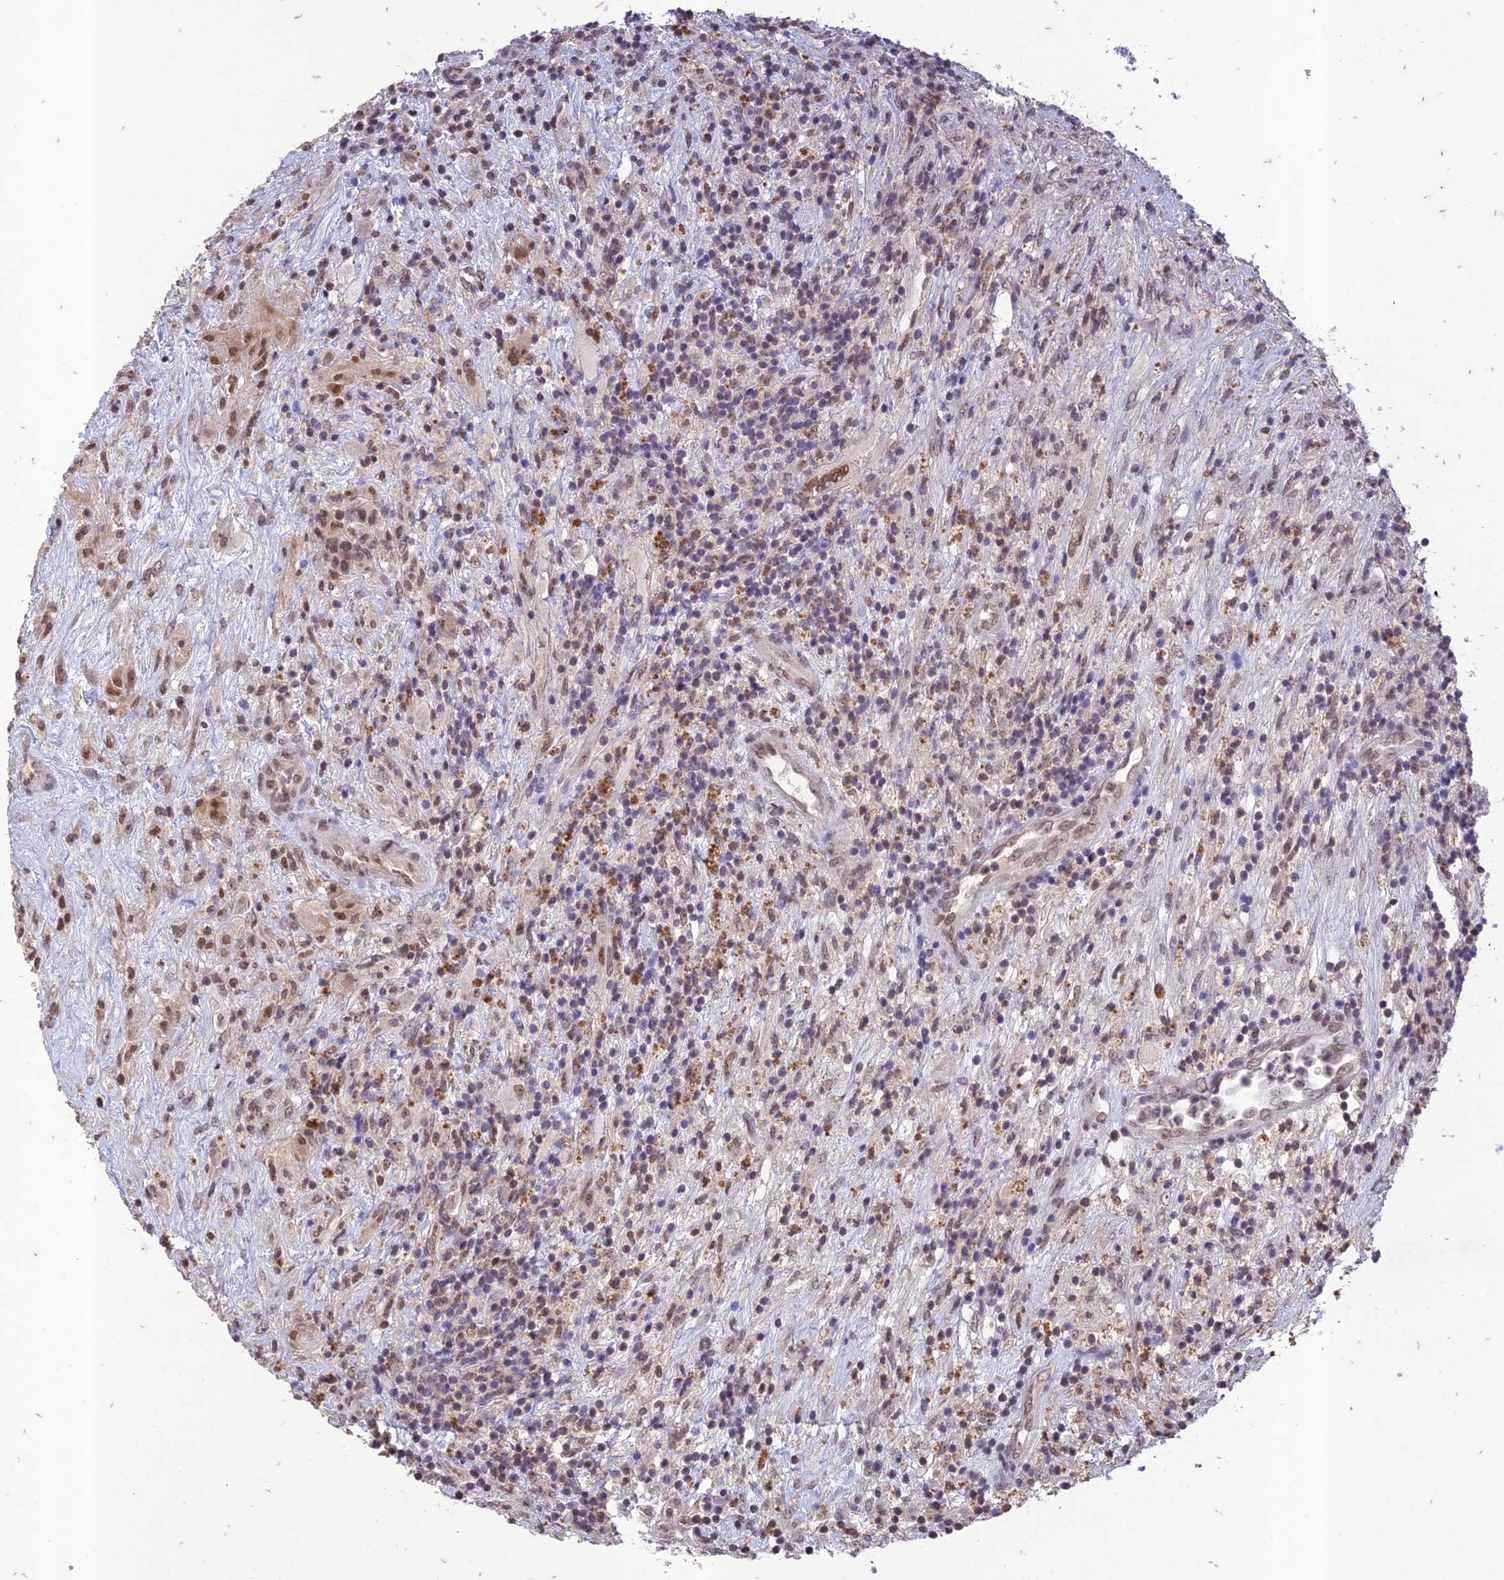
{"staining": {"intensity": "moderate", "quantity": "<25%", "location": "nuclear"}, "tissue": "glioma", "cell_type": "Tumor cells", "image_type": "cancer", "snomed": [{"axis": "morphology", "description": "Glioma, malignant, High grade"}, {"axis": "topography", "description": "Brain"}], "caption": "This micrograph reveals immunohistochemistry (IHC) staining of human malignant high-grade glioma, with low moderate nuclear staining in about <25% of tumor cells.", "gene": "POP4", "patient": {"sex": "male", "age": 69}}